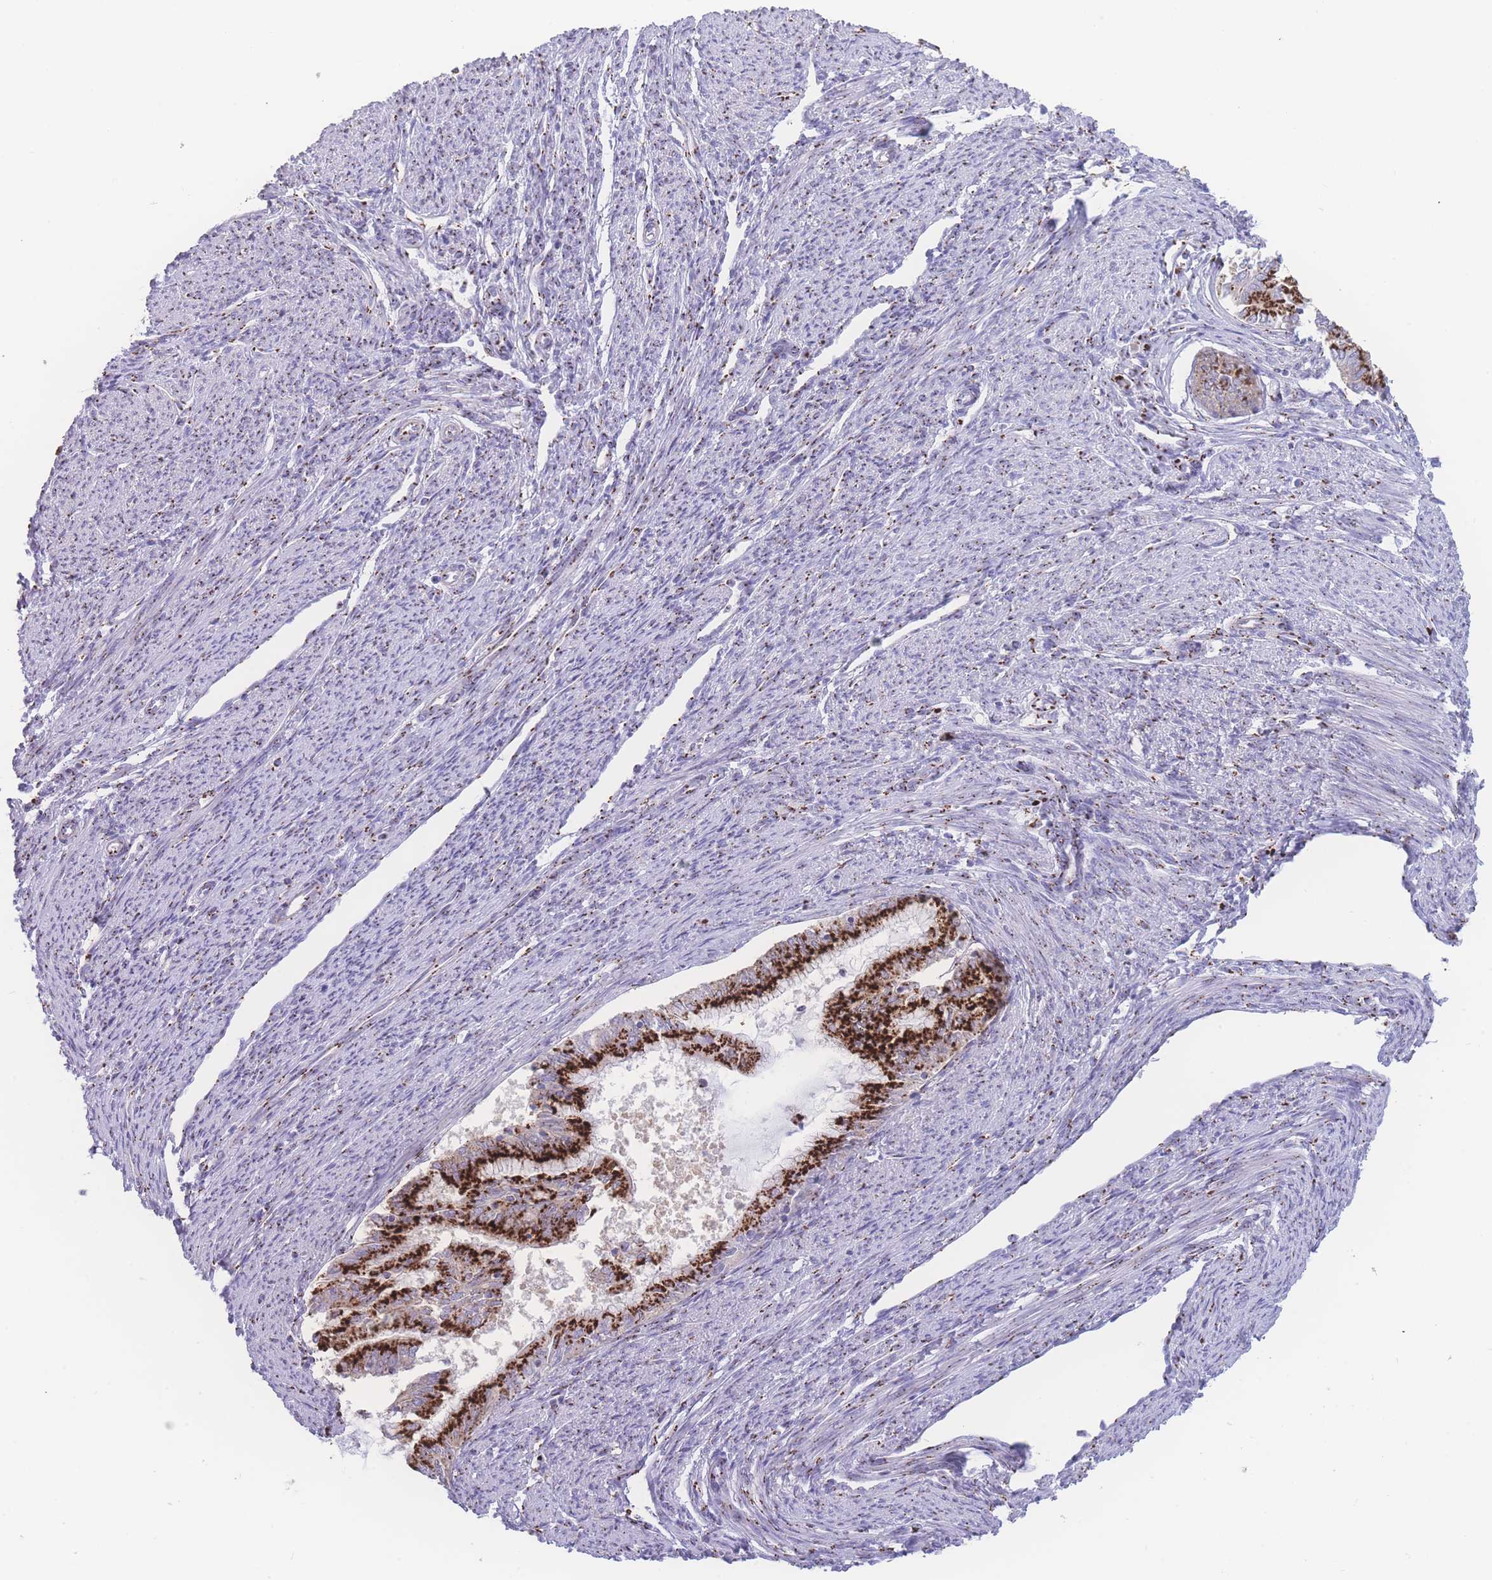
{"staining": {"intensity": "strong", "quantity": ">75%", "location": "cytoplasmic/membranous"}, "tissue": "endometrial cancer", "cell_type": "Tumor cells", "image_type": "cancer", "snomed": [{"axis": "morphology", "description": "Adenocarcinoma, NOS"}, {"axis": "topography", "description": "Endometrium"}], "caption": "An image showing strong cytoplasmic/membranous positivity in approximately >75% of tumor cells in endometrial adenocarcinoma, as visualized by brown immunohistochemical staining.", "gene": "GOLM2", "patient": {"sex": "female", "age": 79}}